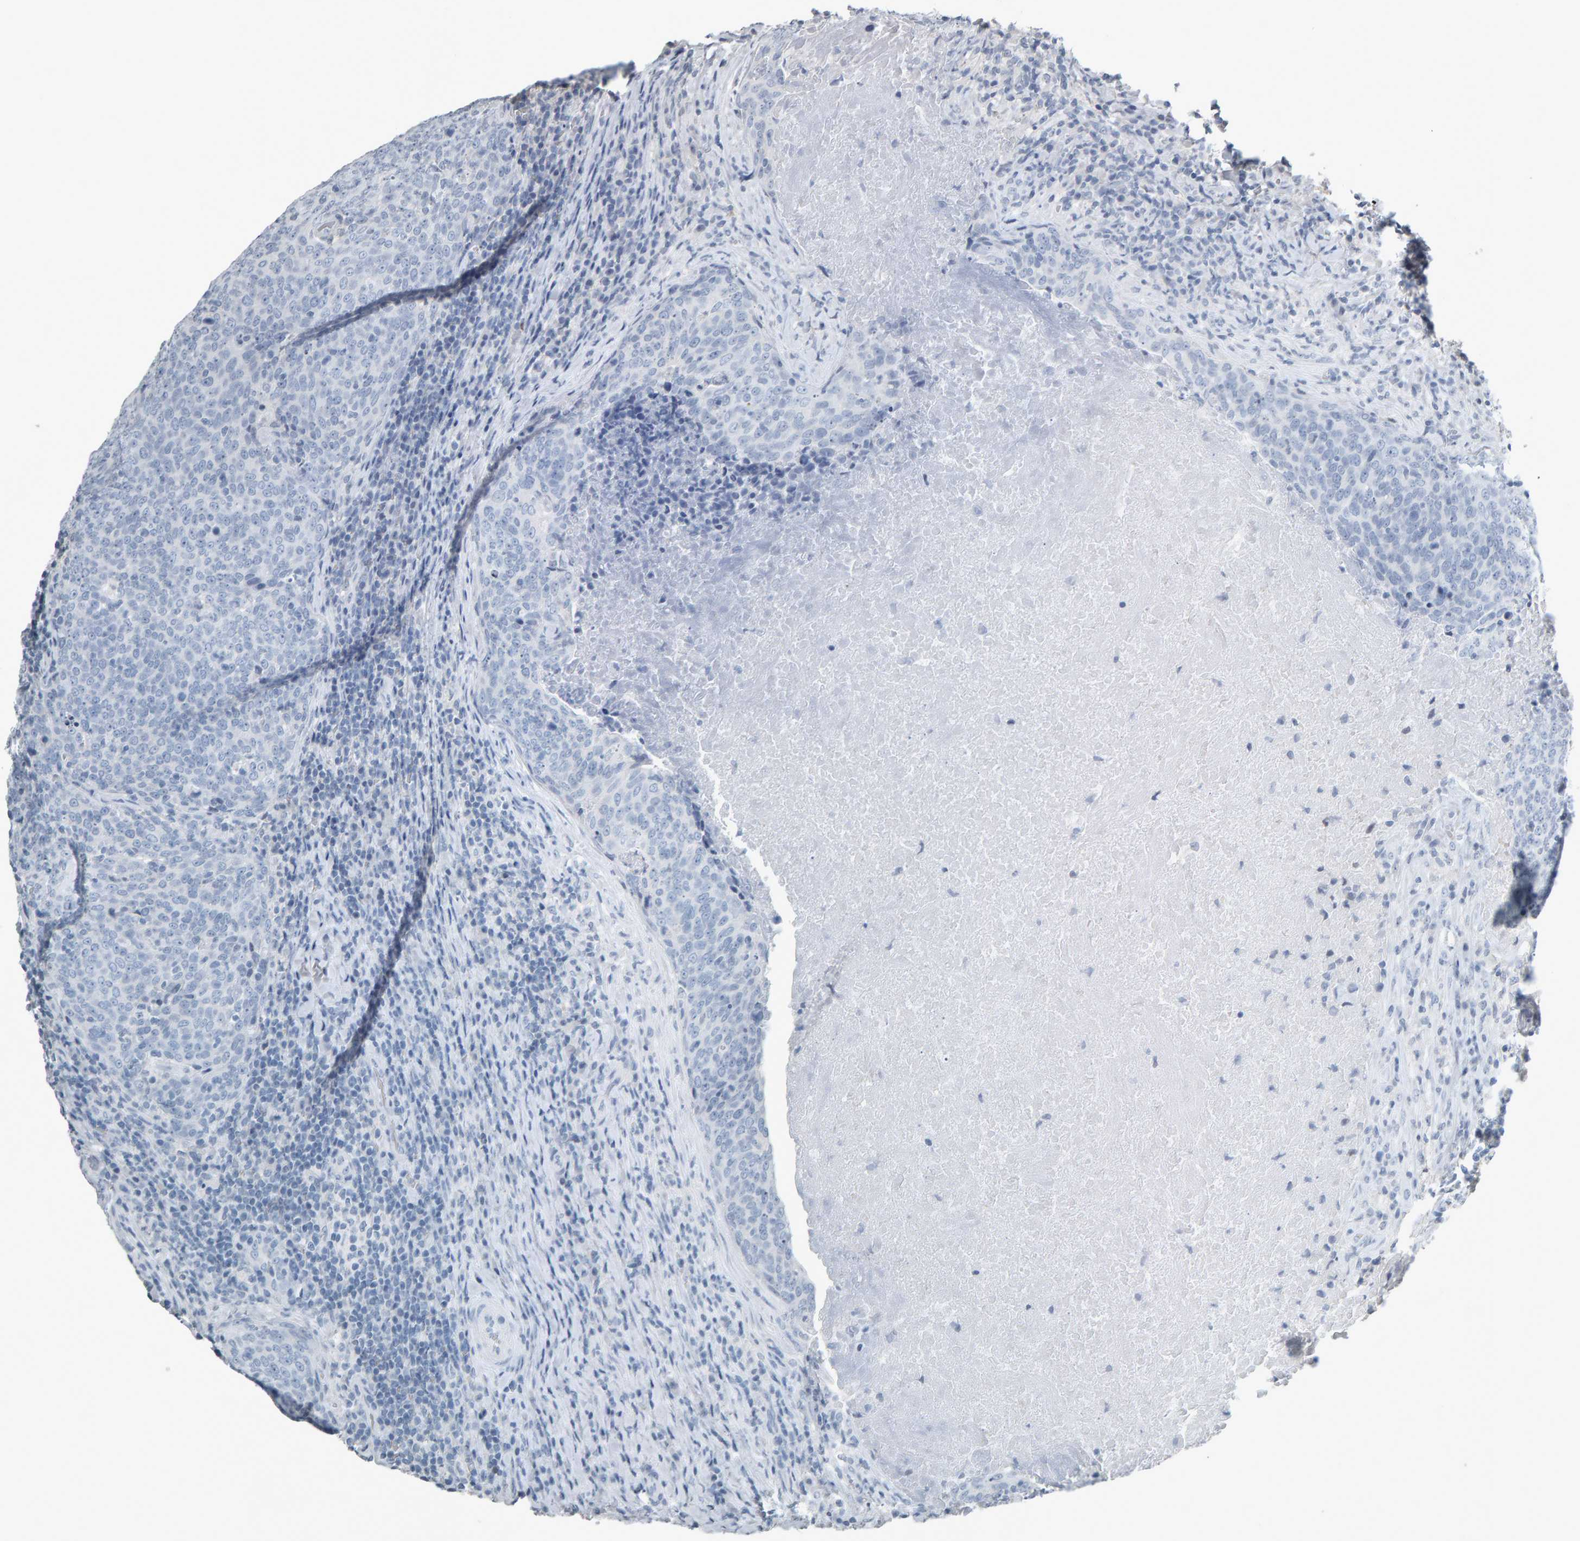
{"staining": {"intensity": "negative", "quantity": "none", "location": "none"}, "tissue": "head and neck cancer", "cell_type": "Tumor cells", "image_type": "cancer", "snomed": [{"axis": "morphology", "description": "Squamous cell carcinoma, NOS"}, {"axis": "morphology", "description": "Squamous cell carcinoma, metastatic, NOS"}, {"axis": "topography", "description": "Lymph node"}, {"axis": "topography", "description": "Head-Neck"}], "caption": "Tumor cells are negative for protein expression in human head and neck metastatic squamous cell carcinoma. (Immunohistochemistry (ihc), brightfield microscopy, high magnification).", "gene": "PYY", "patient": {"sex": "male", "age": 62}}